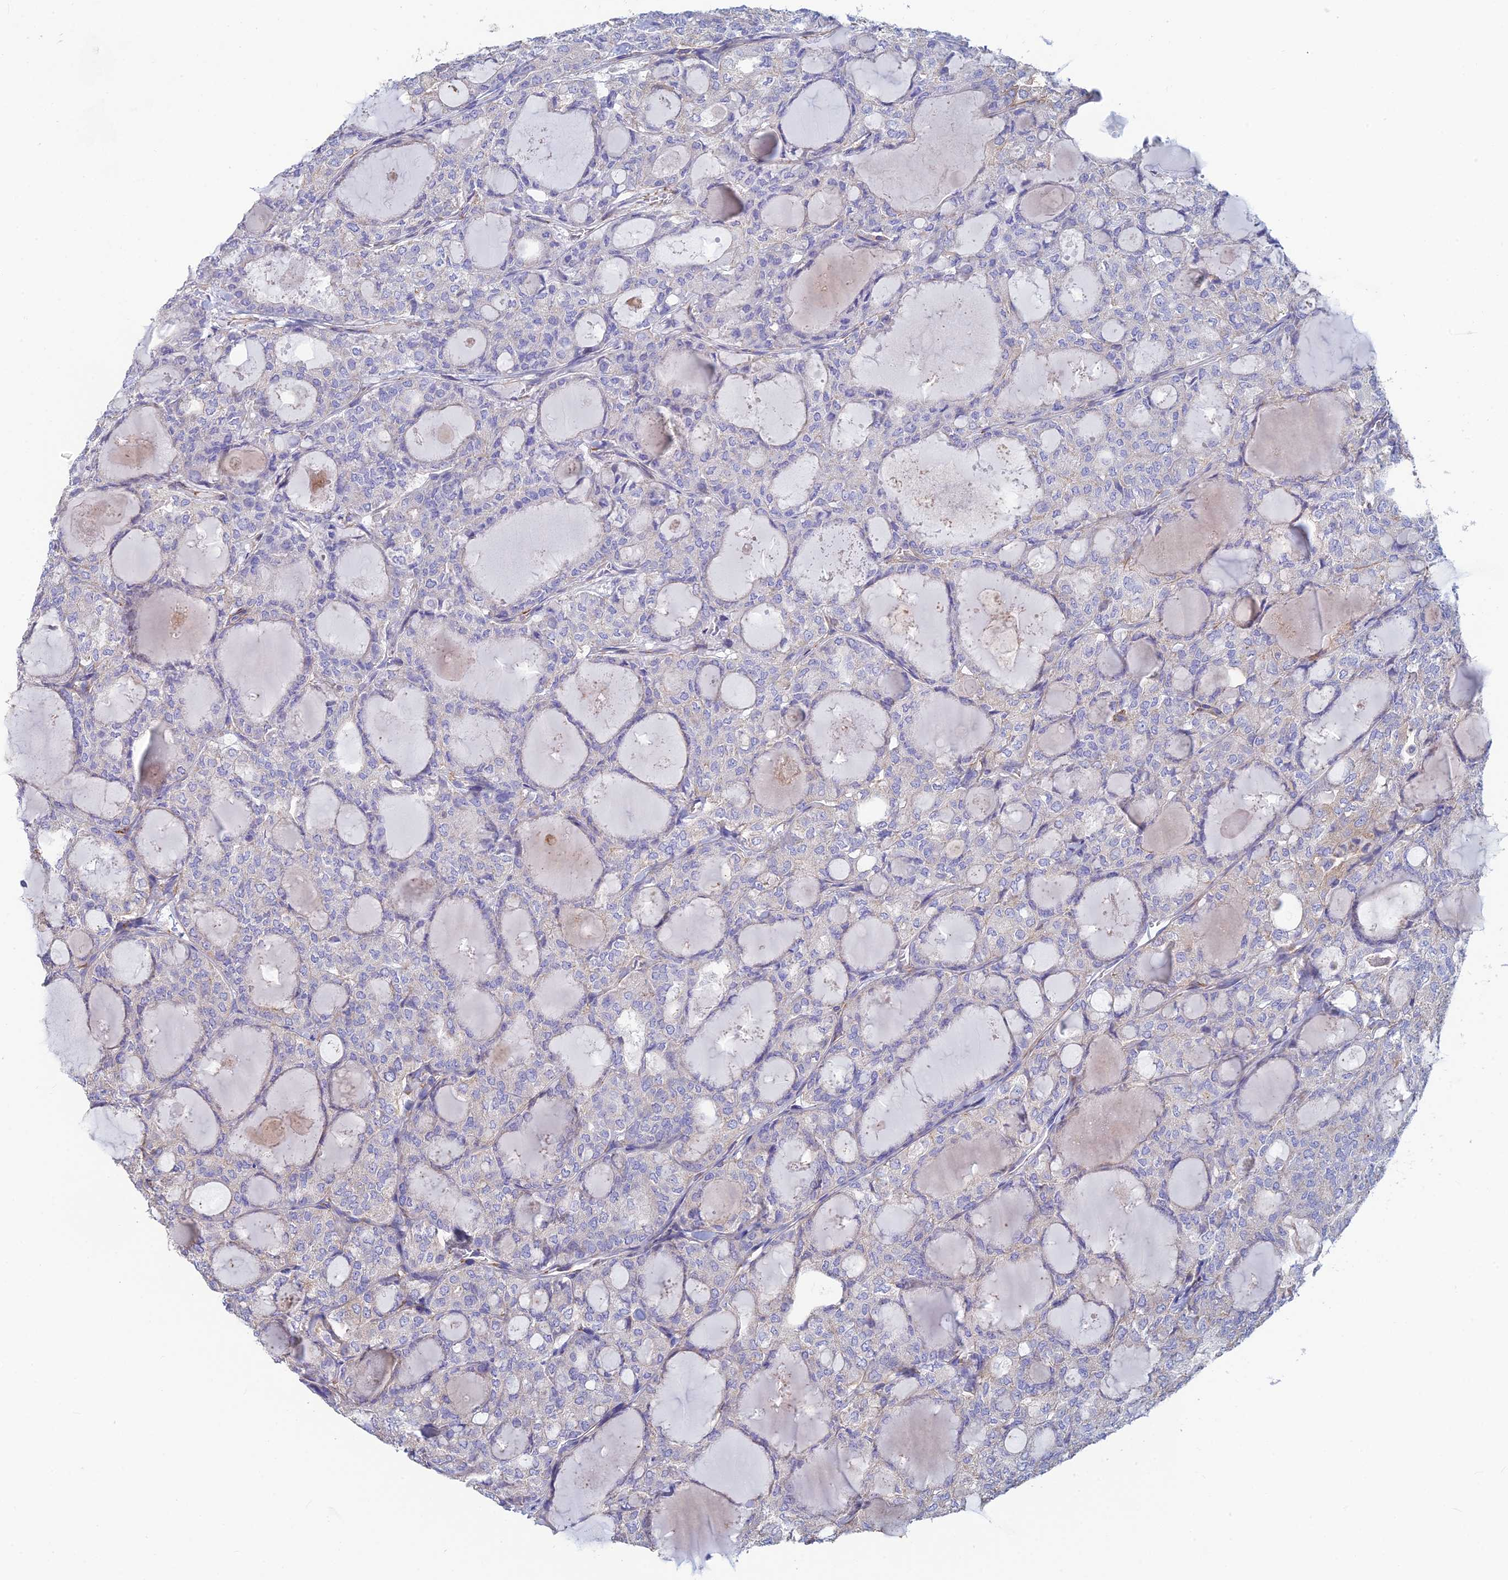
{"staining": {"intensity": "negative", "quantity": "none", "location": "none"}, "tissue": "thyroid cancer", "cell_type": "Tumor cells", "image_type": "cancer", "snomed": [{"axis": "morphology", "description": "Follicular adenoma carcinoma, NOS"}, {"axis": "topography", "description": "Thyroid gland"}], "caption": "Immunohistochemical staining of thyroid follicular adenoma carcinoma reveals no significant staining in tumor cells.", "gene": "PCDHA5", "patient": {"sex": "male", "age": 75}}